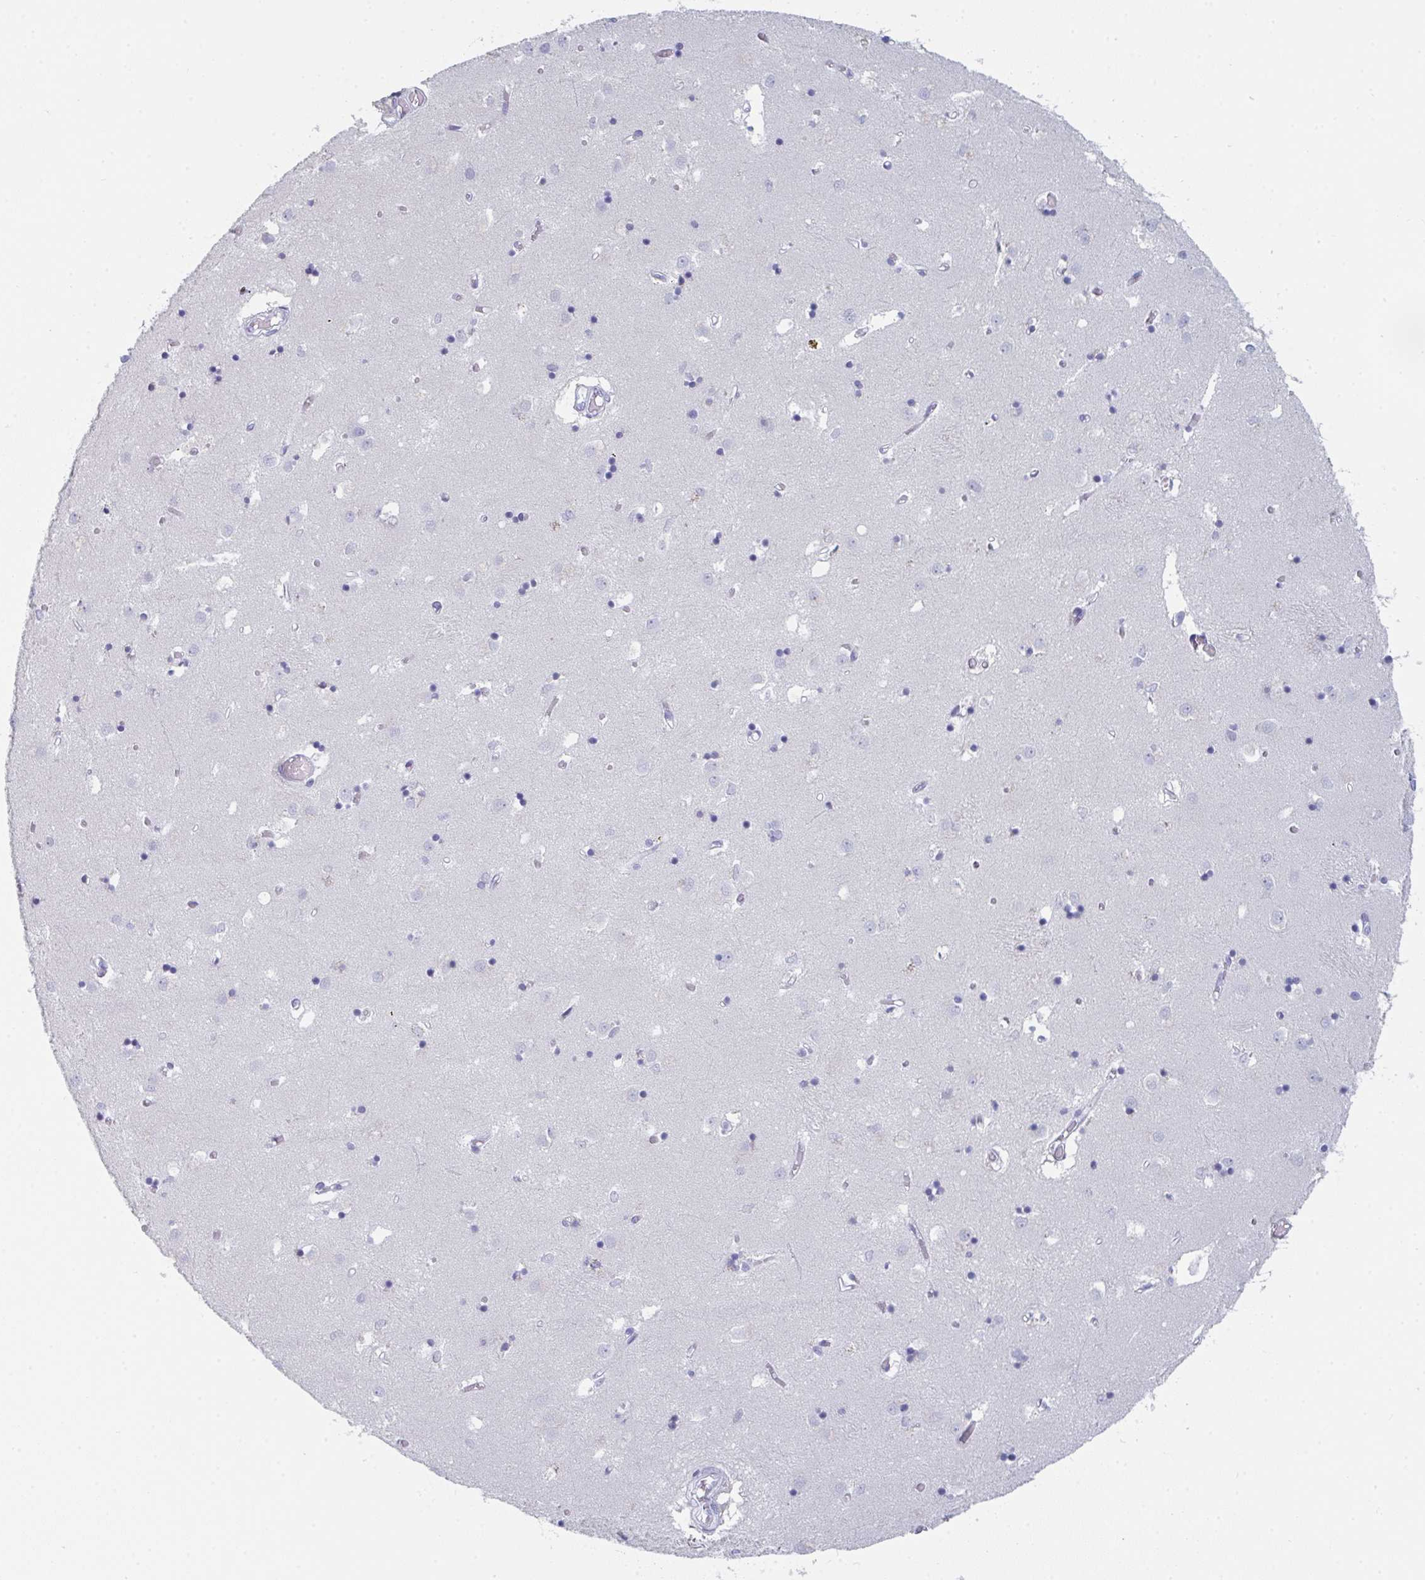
{"staining": {"intensity": "negative", "quantity": "none", "location": "none"}, "tissue": "caudate", "cell_type": "Glial cells", "image_type": "normal", "snomed": [{"axis": "morphology", "description": "Normal tissue, NOS"}, {"axis": "topography", "description": "Lateral ventricle wall"}], "caption": "Glial cells are negative for protein expression in benign human caudate. The staining is performed using DAB (3,3'-diaminobenzidine) brown chromogen with nuclei counter-stained in using hematoxylin.", "gene": "RUBCN", "patient": {"sex": "male", "age": 70}}